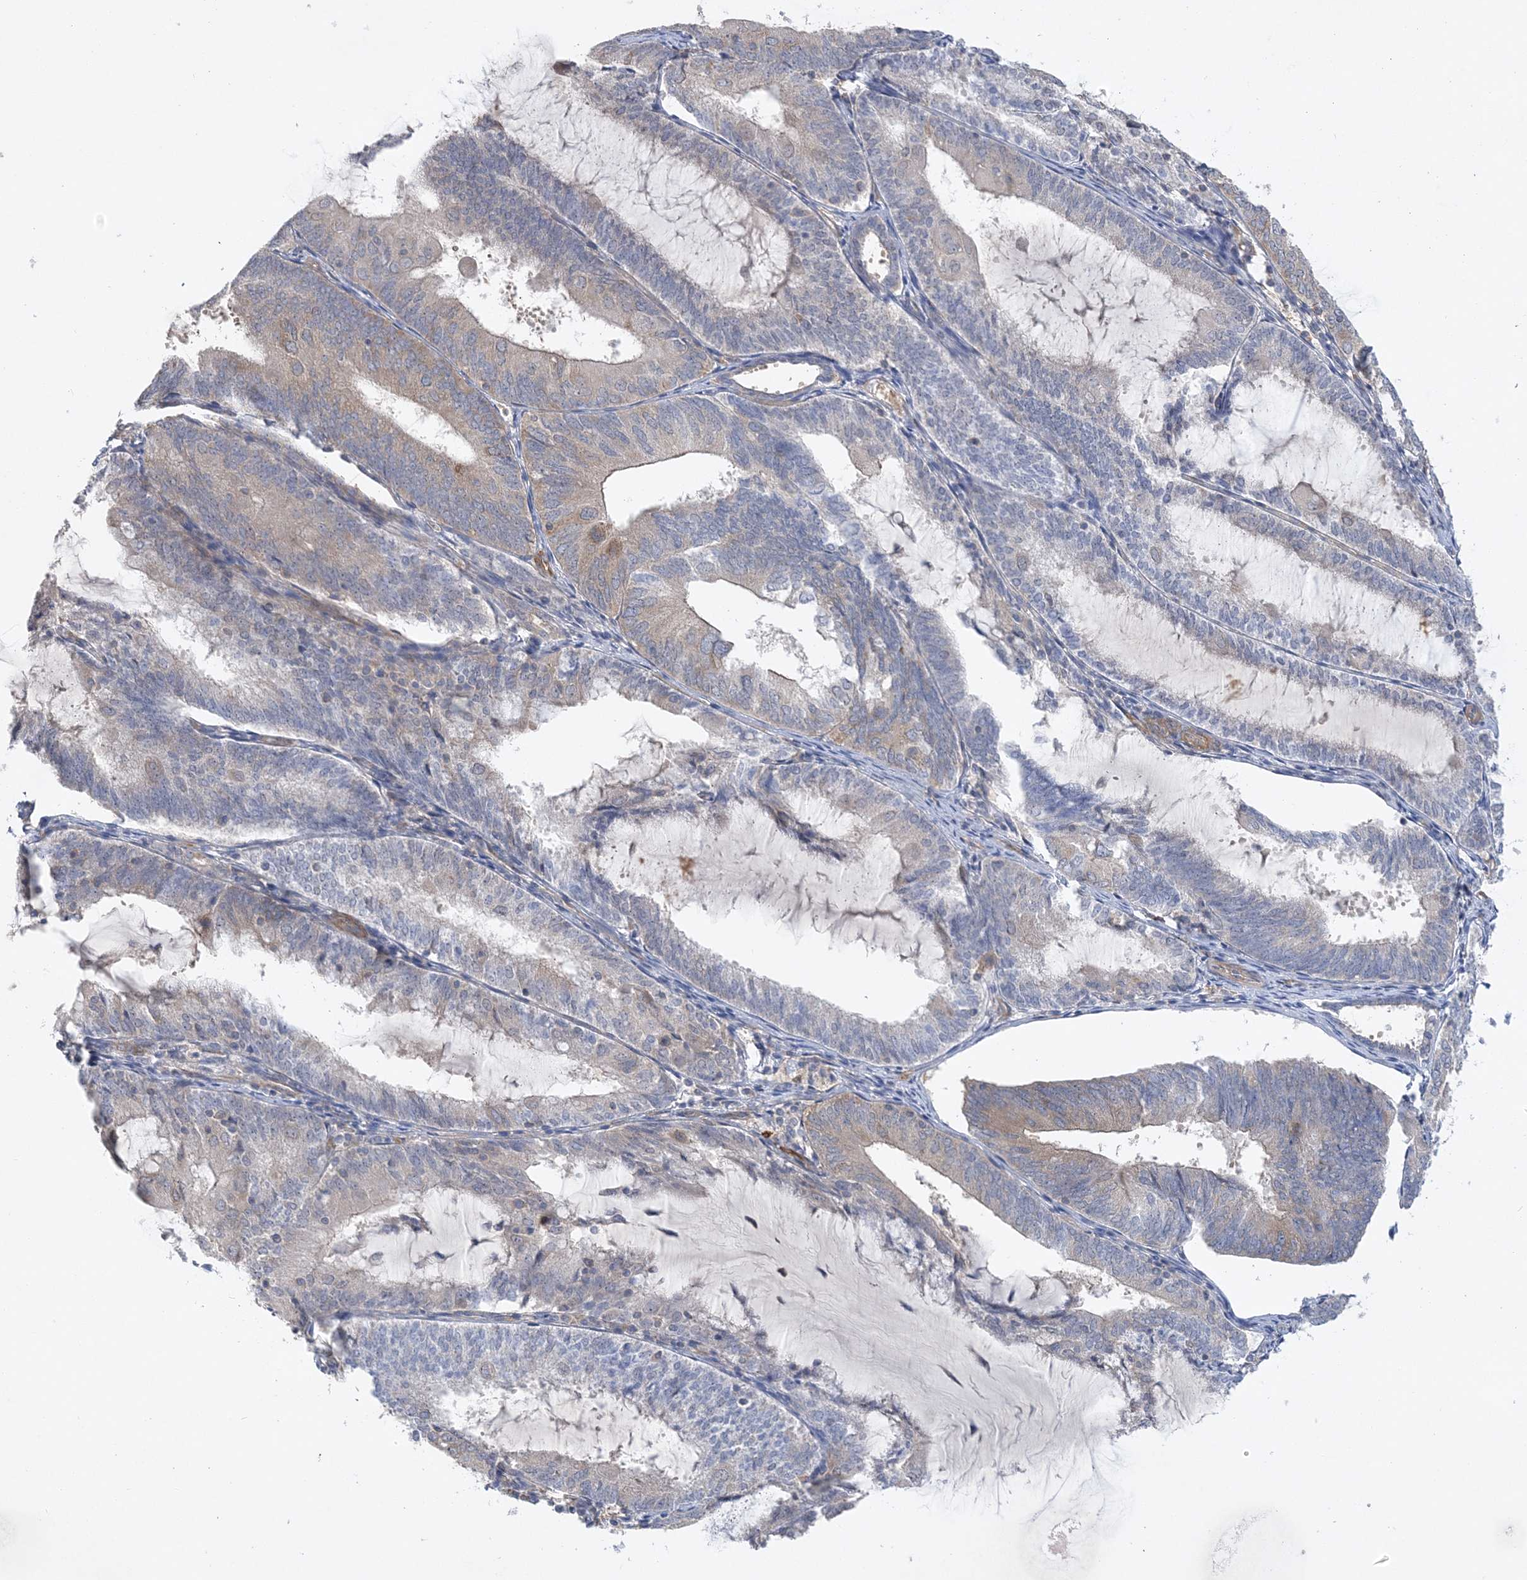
{"staining": {"intensity": "weak", "quantity": "25%-75%", "location": "cytoplasmic/membranous"}, "tissue": "endometrial cancer", "cell_type": "Tumor cells", "image_type": "cancer", "snomed": [{"axis": "morphology", "description": "Adenocarcinoma, NOS"}, {"axis": "topography", "description": "Endometrium"}], "caption": "Brown immunohistochemical staining in endometrial cancer shows weak cytoplasmic/membranous expression in approximately 25%-75% of tumor cells.", "gene": "MAP4K5", "patient": {"sex": "female", "age": 81}}